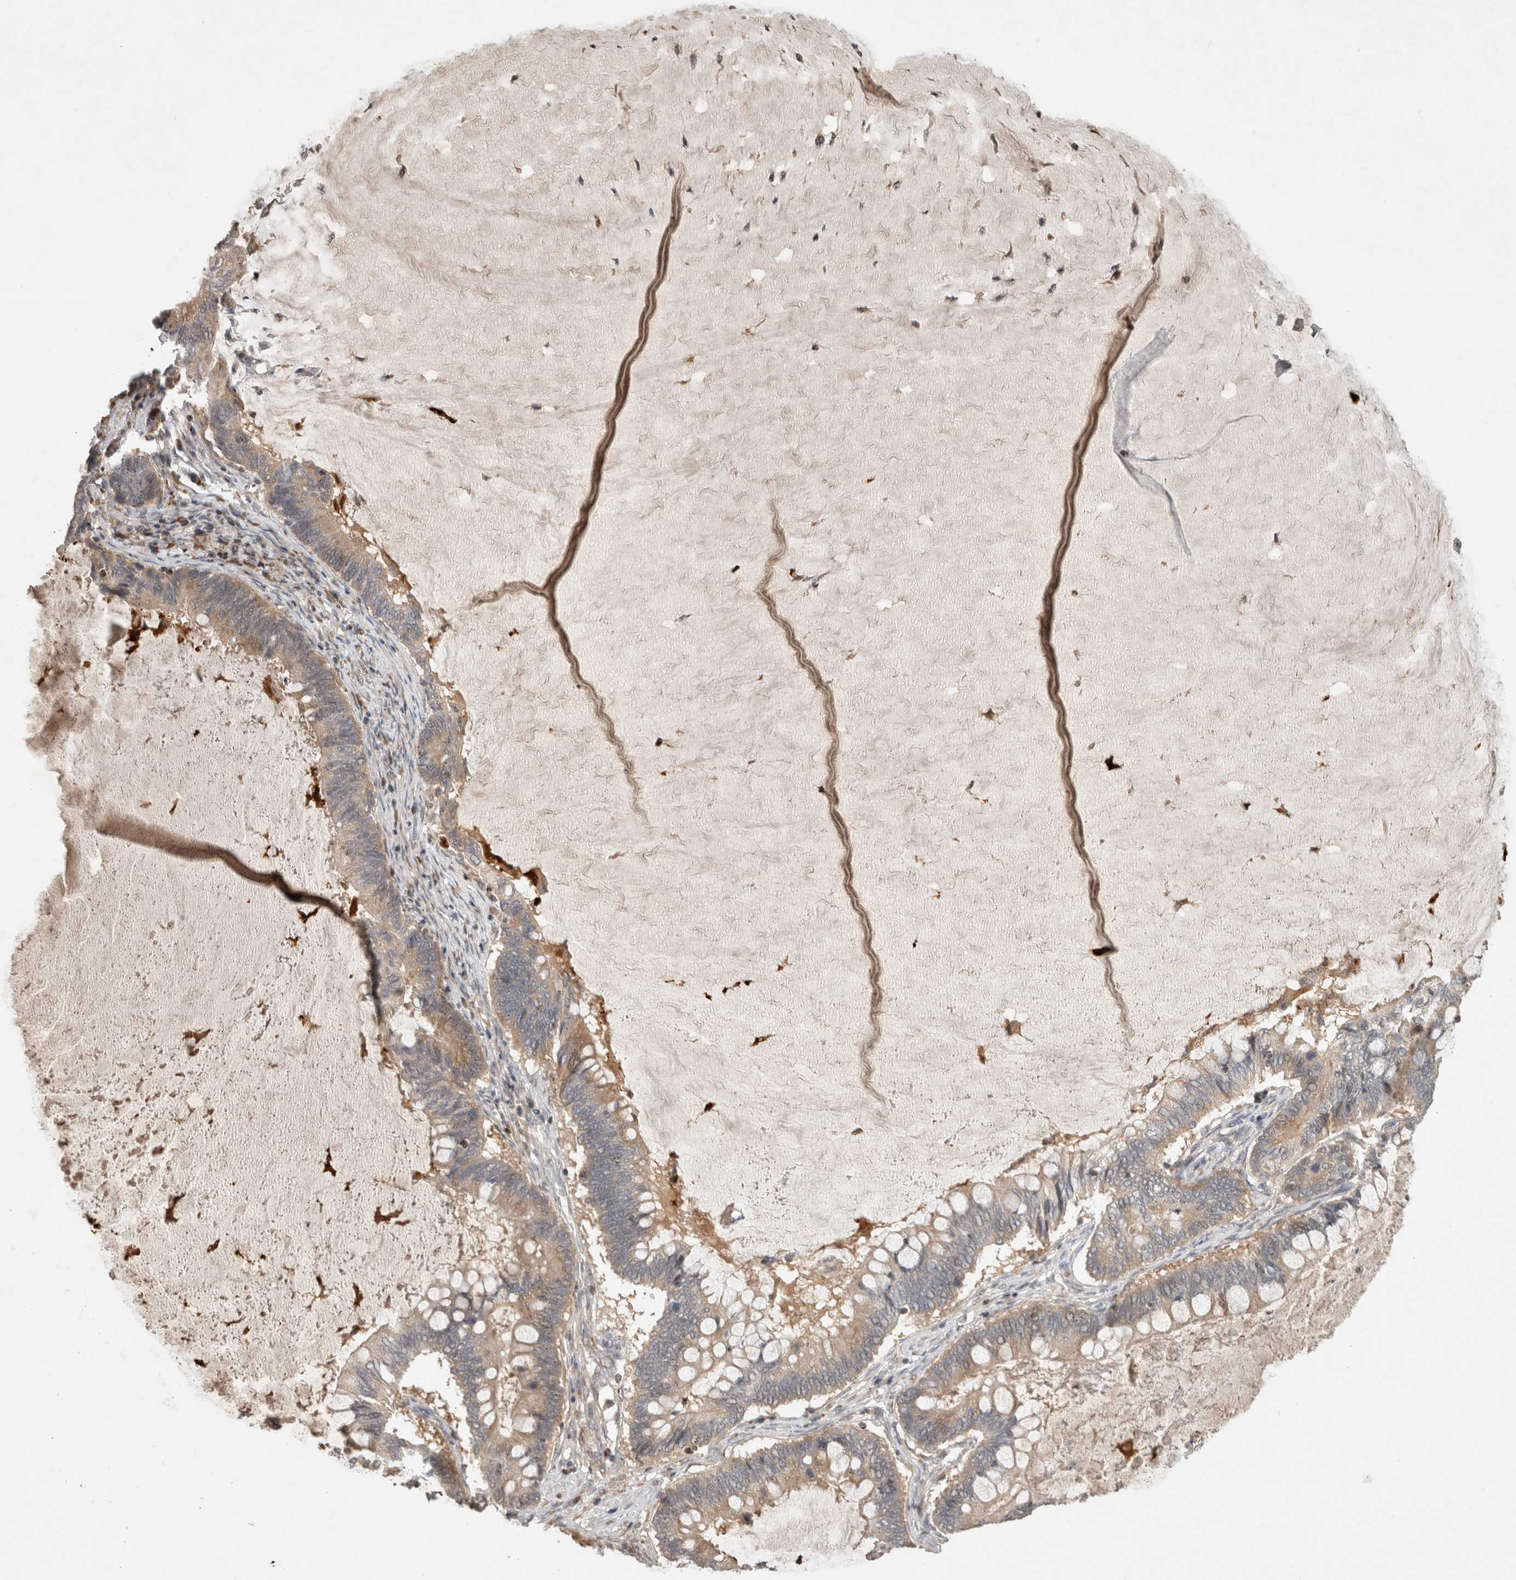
{"staining": {"intensity": "moderate", "quantity": ">75%", "location": "cytoplasmic/membranous"}, "tissue": "ovarian cancer", "cell_type": "Tumor cells", "image_type": "cancer", "snomed": [{"axis": "morphology", "description": "Cystadenocarcinoma, mucinous, NOS"}, {"axis": "topography", "description": "Ovary"}], "caption": "This is an image of immunohistochemistry (IHC) staining of ovarian mucinous cystadenocarcinoma, which shows moderate expression in the cytoplasmic/membranous of tumor cells.", "gene": "SERAC1", "patient": {"sex": "female", "age": 61}}